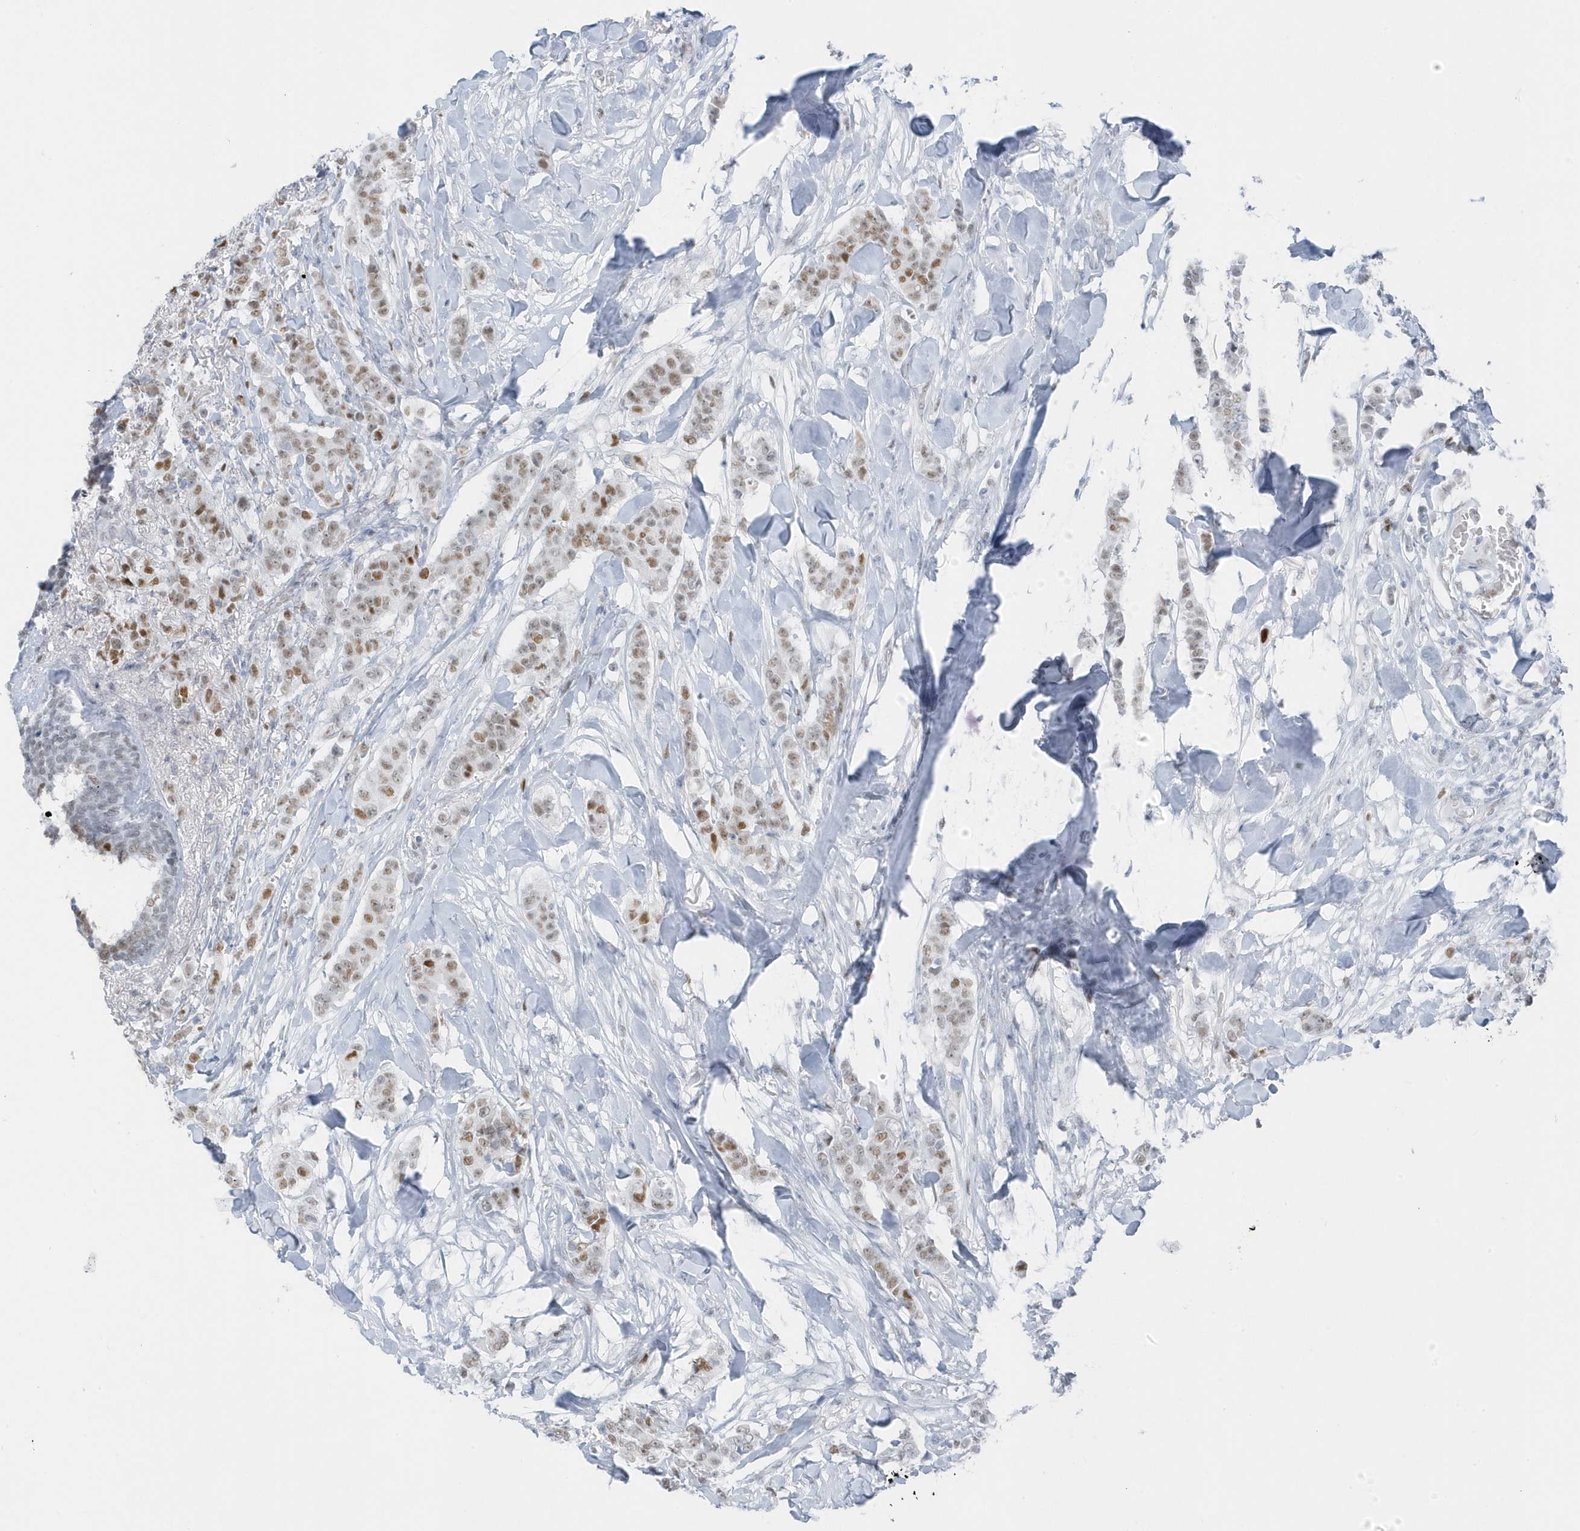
{"staining": {"intensity": "moderate", "quantity": ">75%", "location": "nuclear"}, "tissue": "breast cancer", "cell_type": "Tumor cells", "image_type": "cancer", "snomed": [{"axis": "morphology", "description": "Duct carcinoma"}, {"axis": "topography", "description": "Breast"}], "caption": "Moderate nuclear protein expression is present in approximately >75% of tumor cells in breast cancer.", "gene": "SMIM34", "patient": {"sex": "female", "age": 40}}